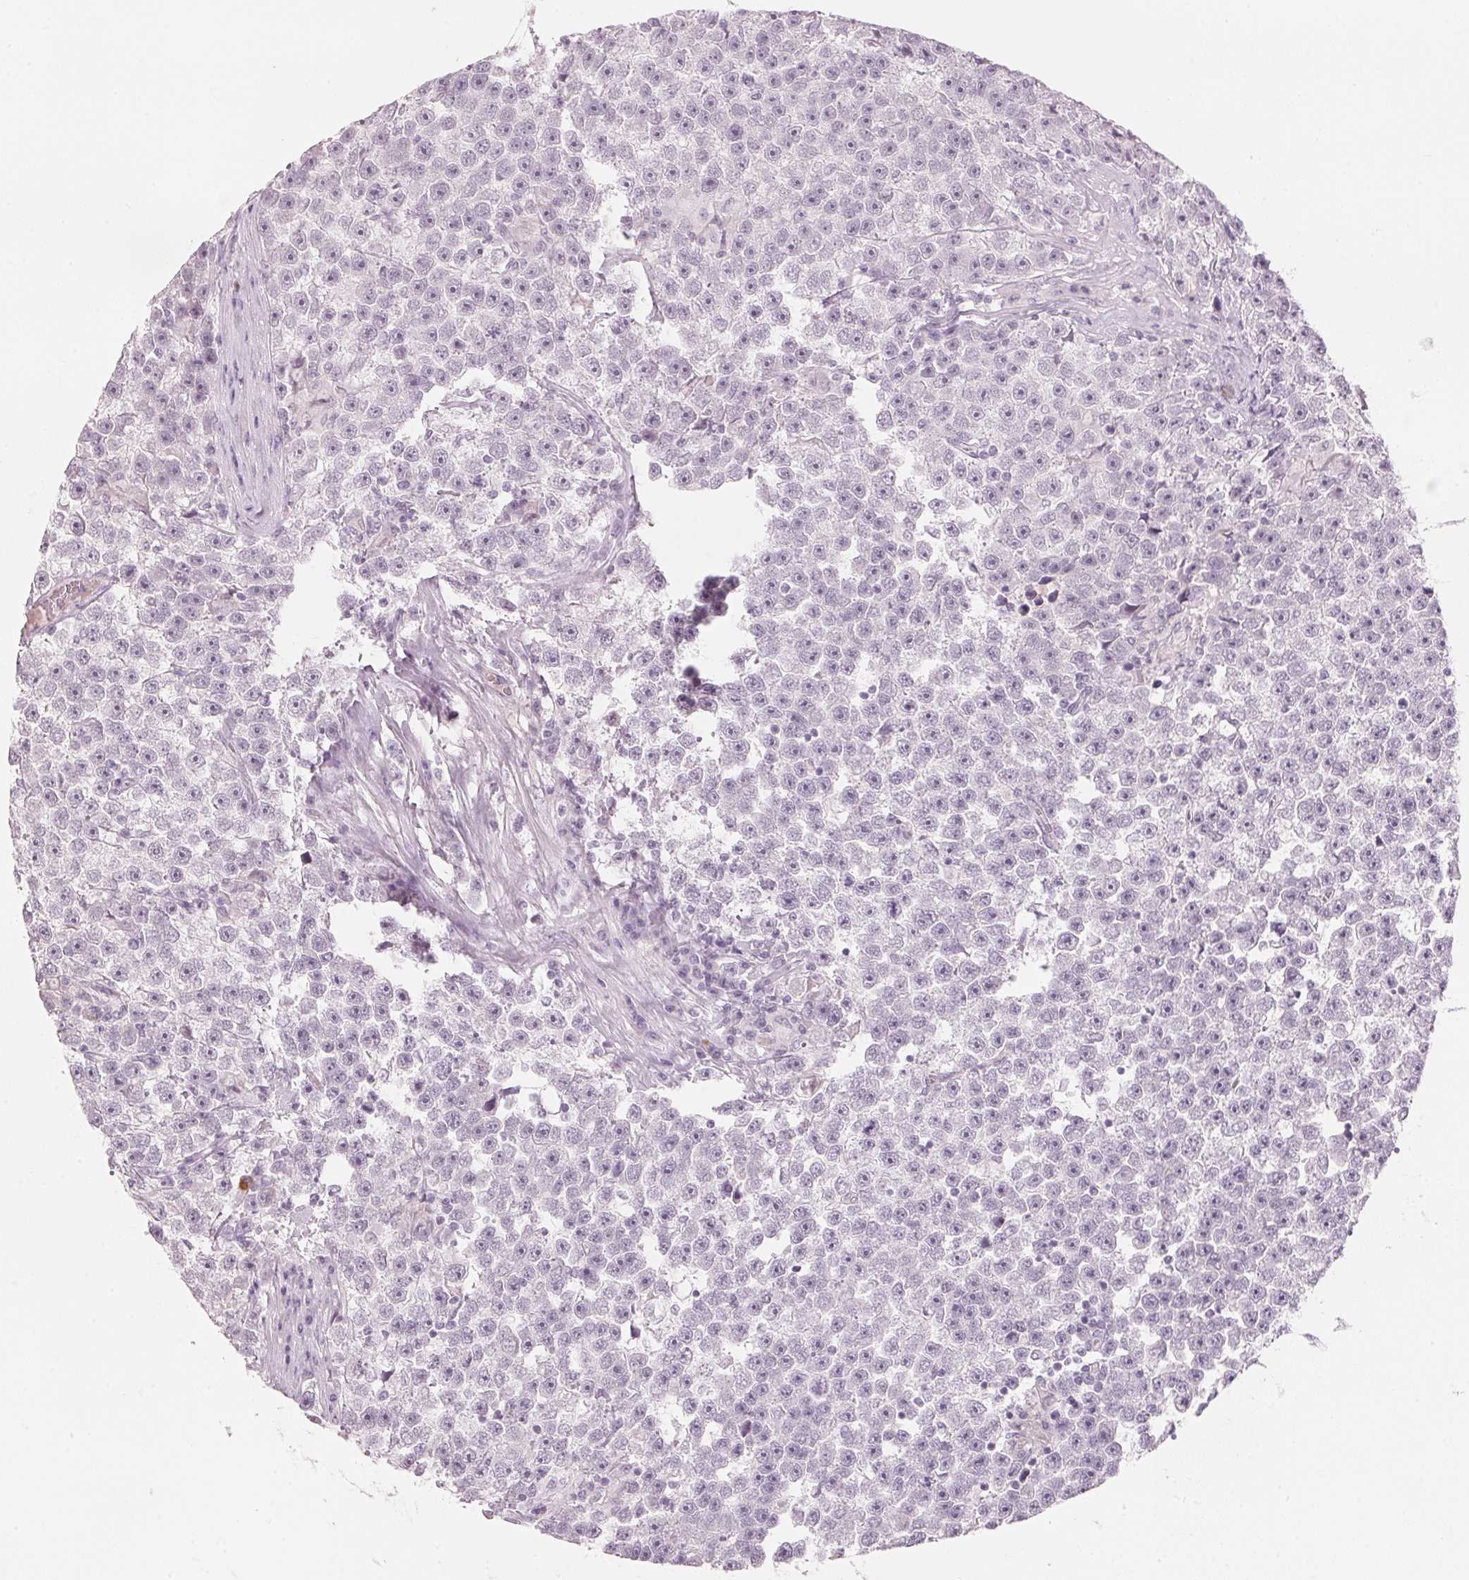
{"staining": {"intensity": "negative", "quantity": "none", "location": "none"}, "tissue": "testis cancer", "cell_type": "Tumor cells", "image_type": "cancer", "snomed": [{"axis": "morphology", "description": "Seminoma, NOS"}, {"axis": "topography", "description": "Testis"}], "caption": "Testis cancer was stained to show a protein in brown. There is no significant expression in tumor cells.", "gene": "SCTR", "patient": {"sex": "male", "age": 31}}